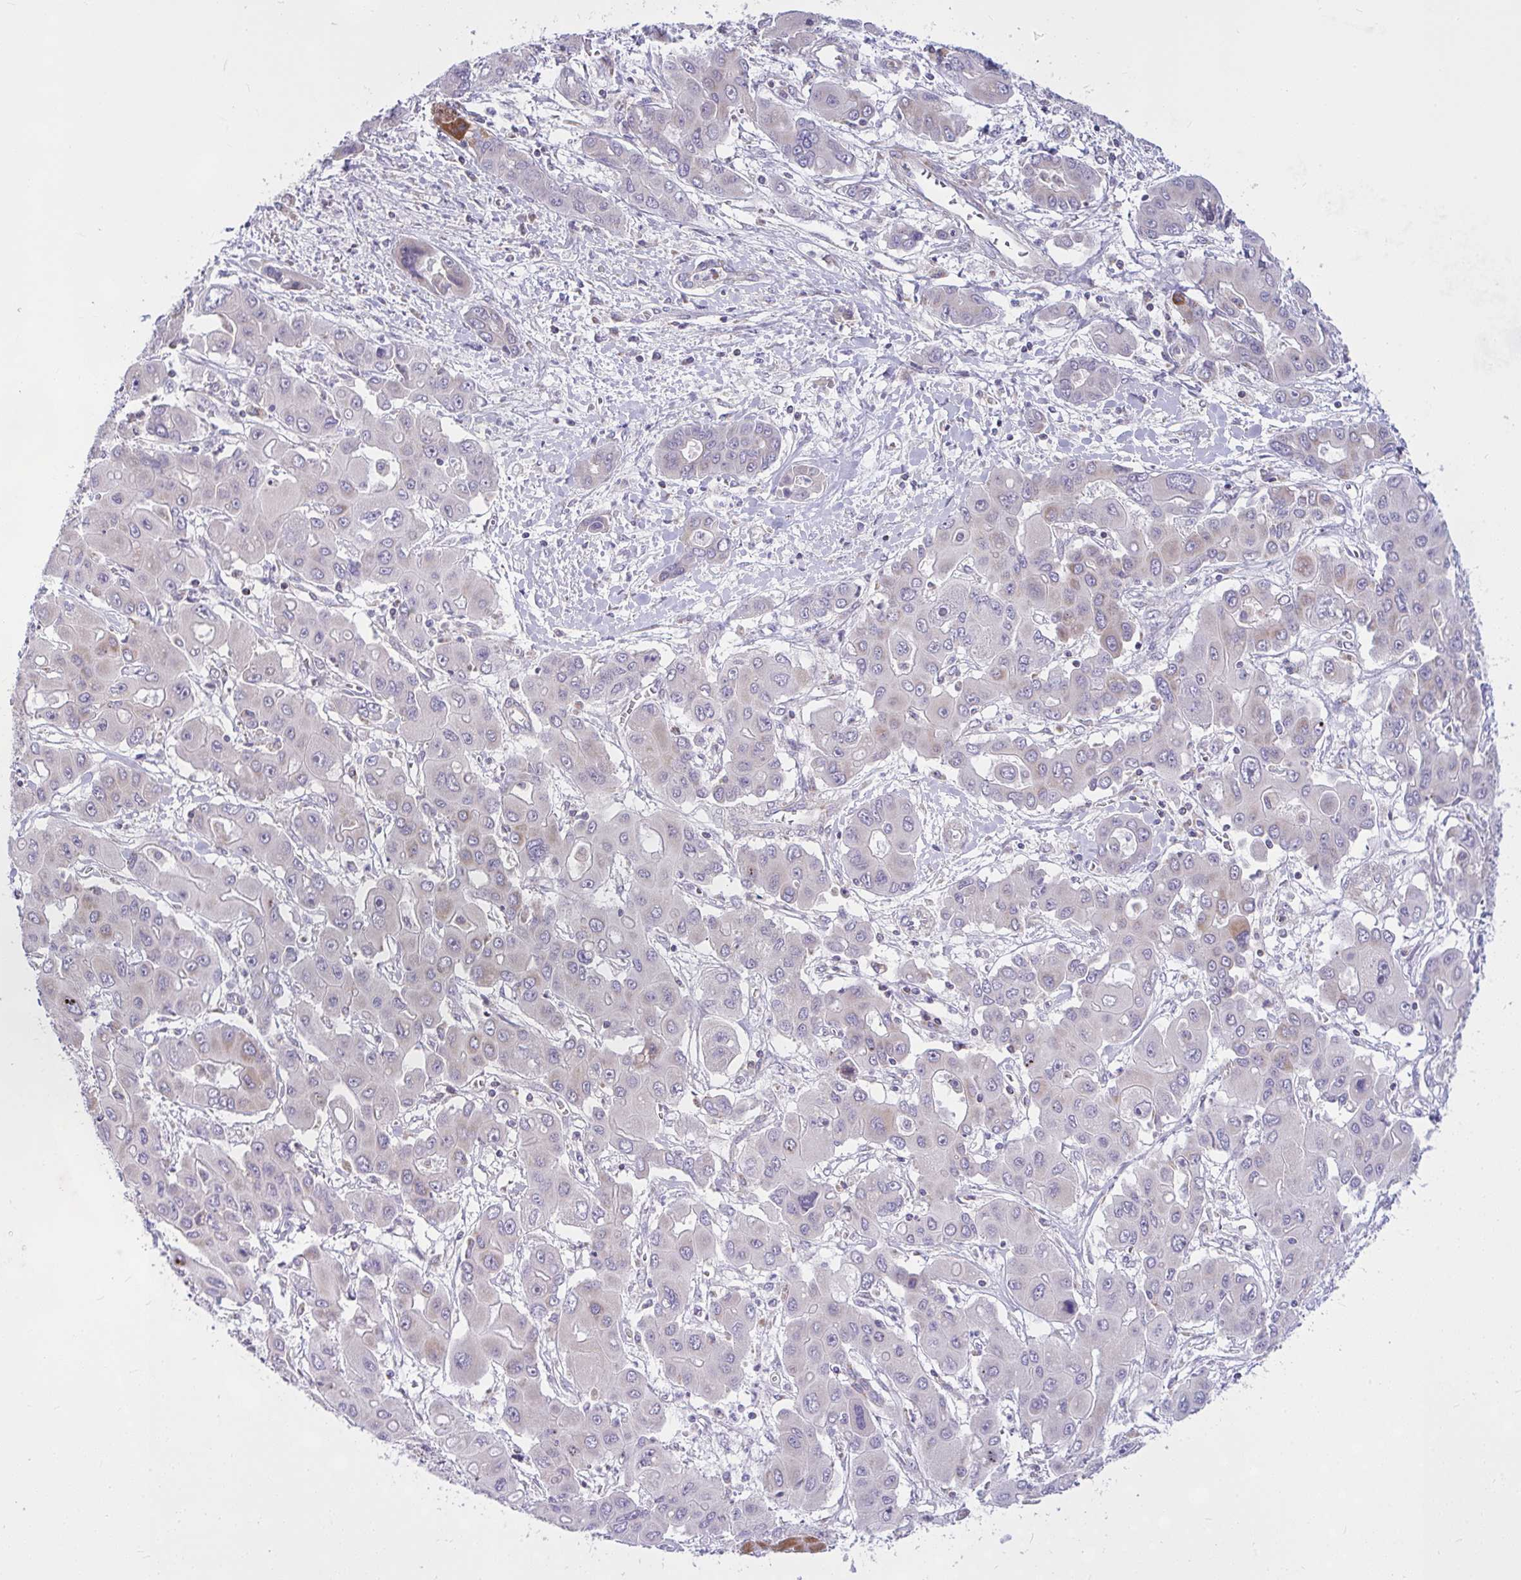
{"staining": {"intensity": "negative", "quantity": "none", "location": "none"}, "tissue": "liver cancer", "cell_type": "Tumor cells", "image_type": "cancer", "snomed": [{"axis": "morphology", "description": "Cholangiocarcinoma"}, {"axis": "topography", "description": "Liver"}], "caption": "Immunohistochemistry (IHC) of liver cancer (cholangiocarcinoma) reveals no positivity in tumor cells. (Immunohistochemistry (IHC), brightfield microscopy, high magnification).", "gene": "CEP63", "patient": {"sex": "male", "age": 67}}